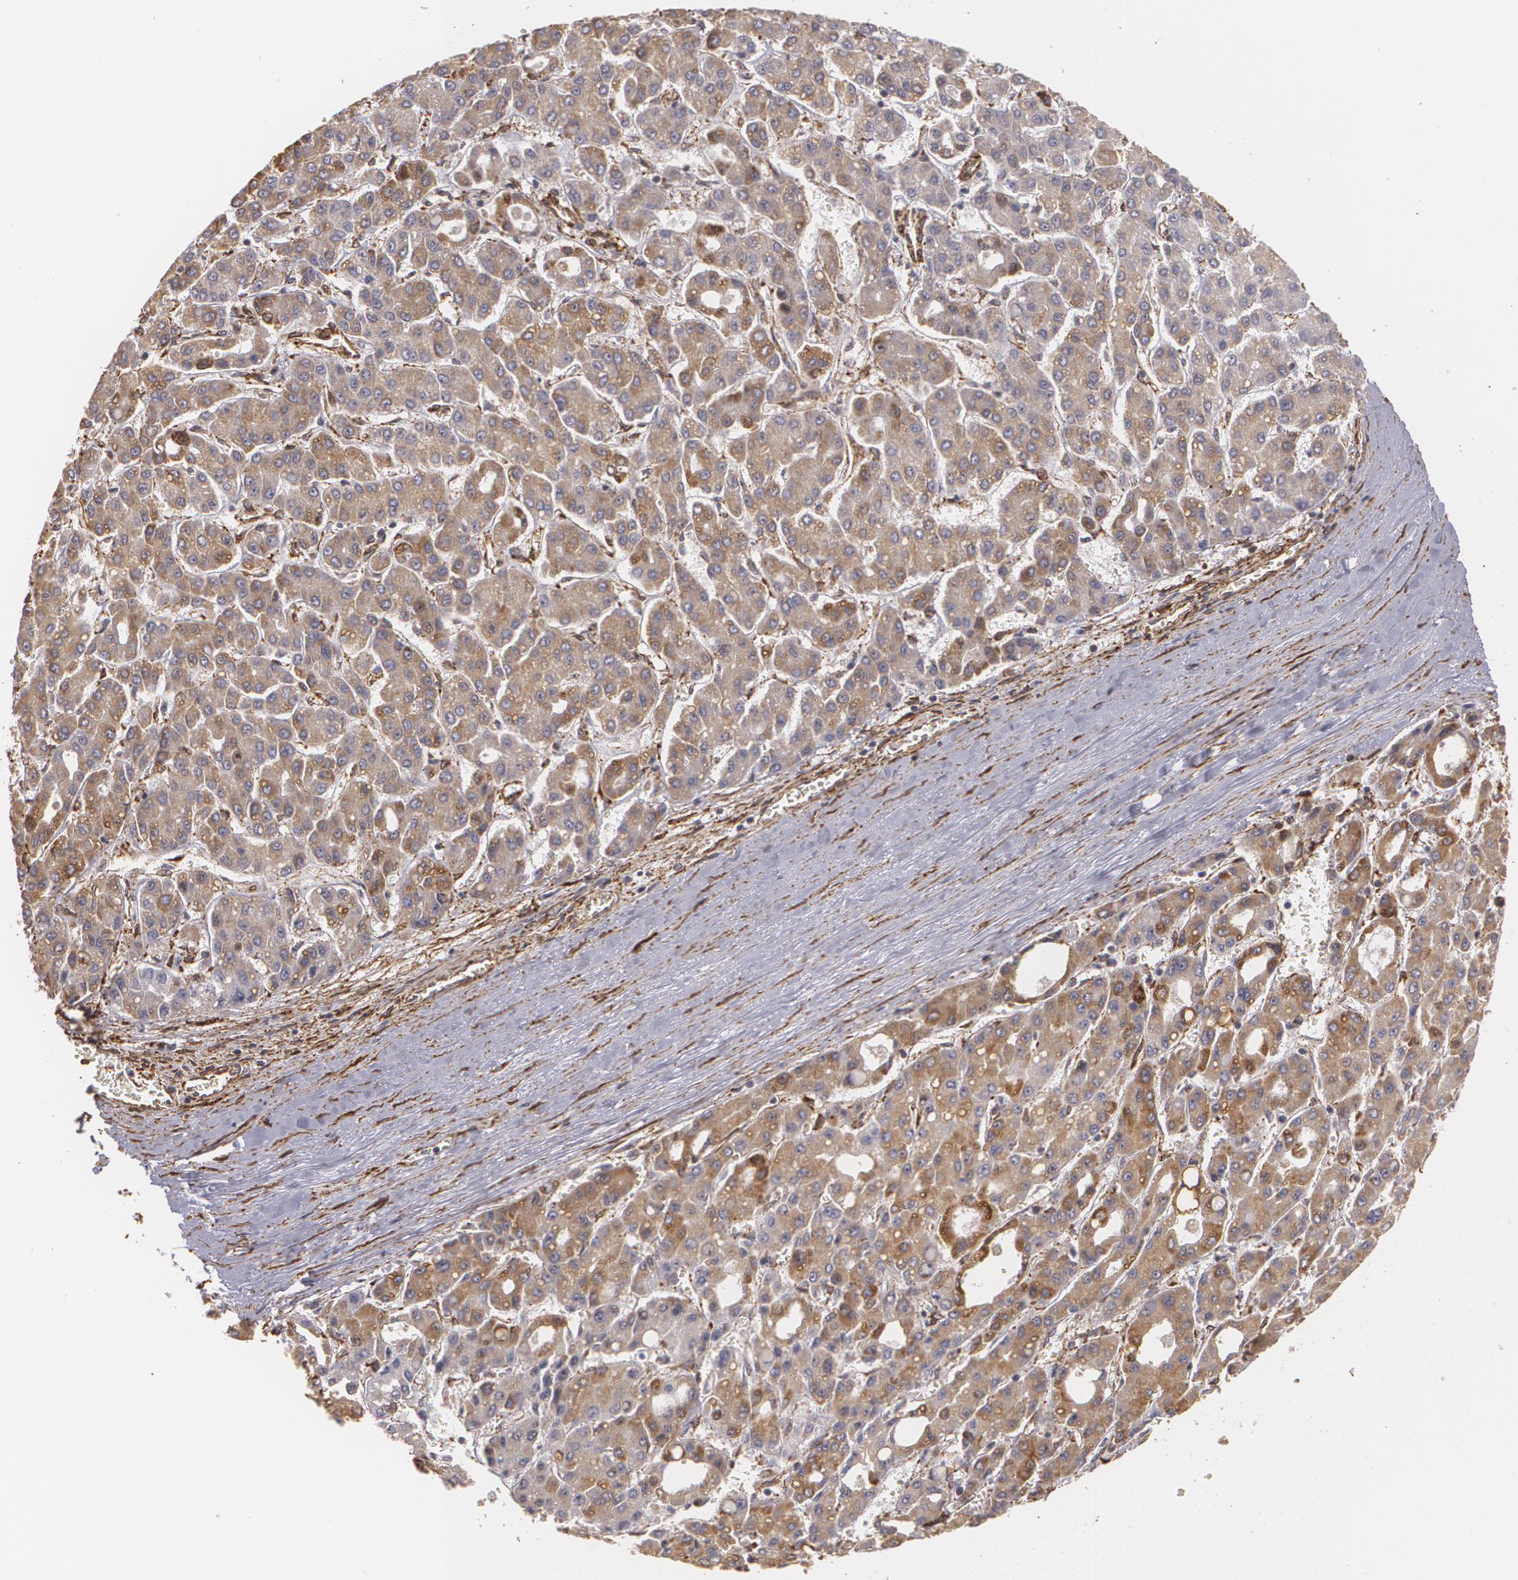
{"staining": {"intensity": "moderate", "quantity": ">75%", "location": "cytoplasmic/membranous"}, "tissue": "liver cancer", "cell_type": "Tumor cells", "image_type": "cancer", "snomed": [{"axis": "morphology", "description": "Carcinoma, Hepatocellular, NOS"}, {"axis": "topography", "description": "Liver"}], "caption": "Immunohistochemical staining of hepatocellular carcinoma (liver) displays moderate cytoplasmic/membranous protein expression in about >75% of tumor cells. The staining was performed using DAB (3,3'-diaminobenzidine), with brown indicating positive protein expression. Nuclei are stained blue with hematoxylin.", "gene": "CYB5R3", "patient": {"sex": "male", "age": 69}}